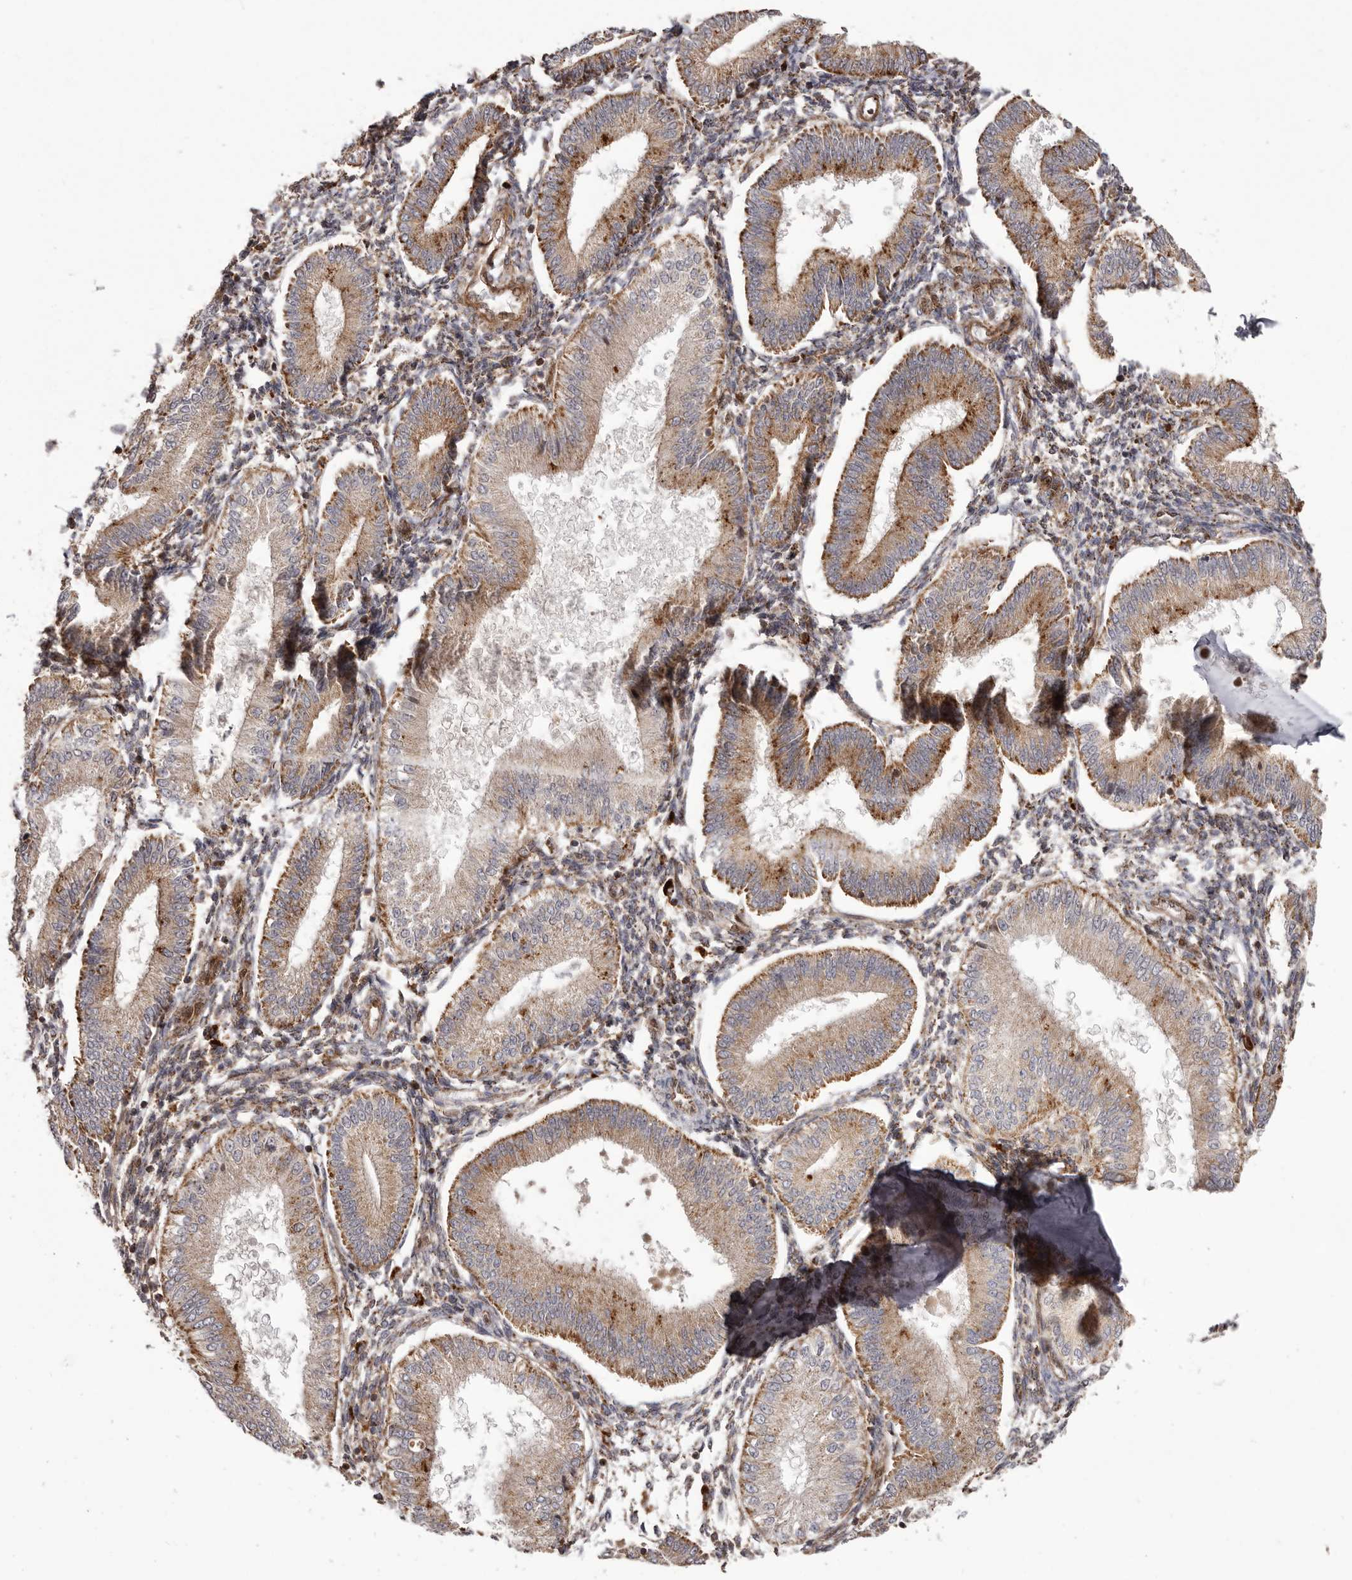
{"staining": {"intensity": "moderate", "quantity": ">75%", "location": "cytoplasmic/membranous"}, "tissue": "endometrium", "cell_type": "Cells in endometrial stroma", "image_type": "normal", "snomed": [{"axis": "morphology", "description": "Normal tissue, NOS"}, {"axis": "topography", "description": "Endometrium"}], "caption": "Brown immunohistochemical staining in unremarkable endometrium exhibits moderate cytoplasmic/membranous staining in approximately >75% of cells in endometrial stroma.", "gene": "NUP43", "patient": {"sex": "female", "age": 39}}